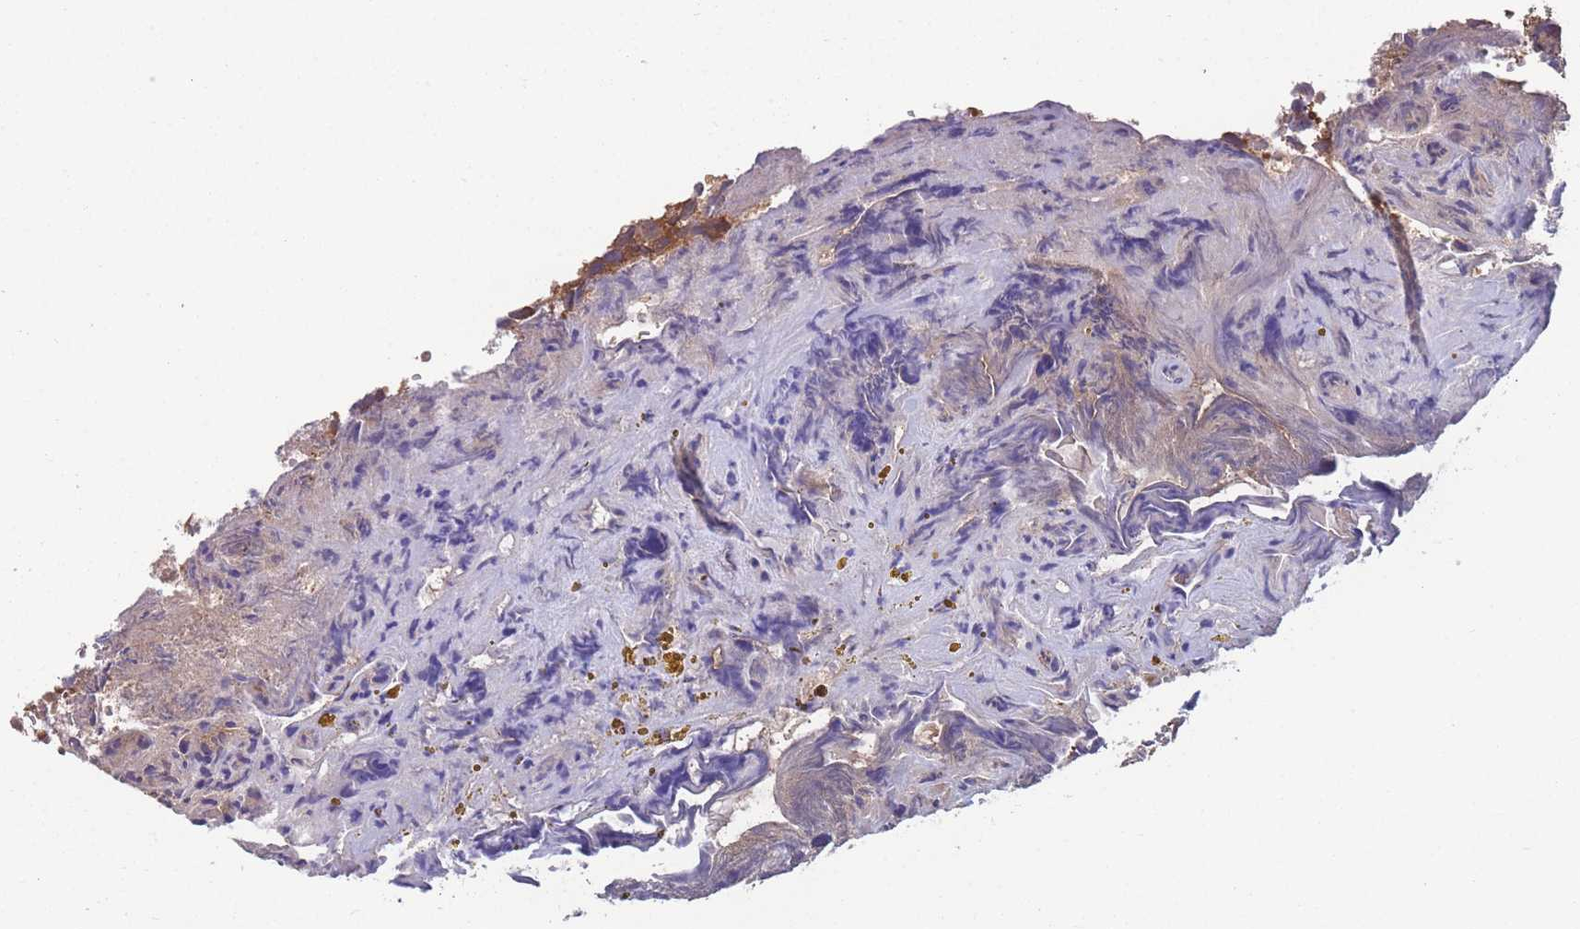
{"staining": {"intensity": "strong", "quantity": ">75%", "location": "cytoplasmic/membranous"}, "tissue": "glioma", "cell_type": "Tumor cells", "image_type": "cancer", "snomed": [{"axis": "morphology", "description": "Glioma, malignant, High grade"}, {"axis": "topography", "description": "Brain"}], "caption": "Immunohistochemistry (IHC) staining of glioma, which shows high levels of strong cytoplasmic/membranous expression in about >75% of tumor cells indicating strong cytoplasmic/membranous protein positivity. The staining was performed using DAB (3,3'-diaminobenzidine) (brown) for protein detection and nuclei were counterstained in hematoxylin (blue).", "gene": "ZPR1", "patient": {"sex": "male", "age": 69}}